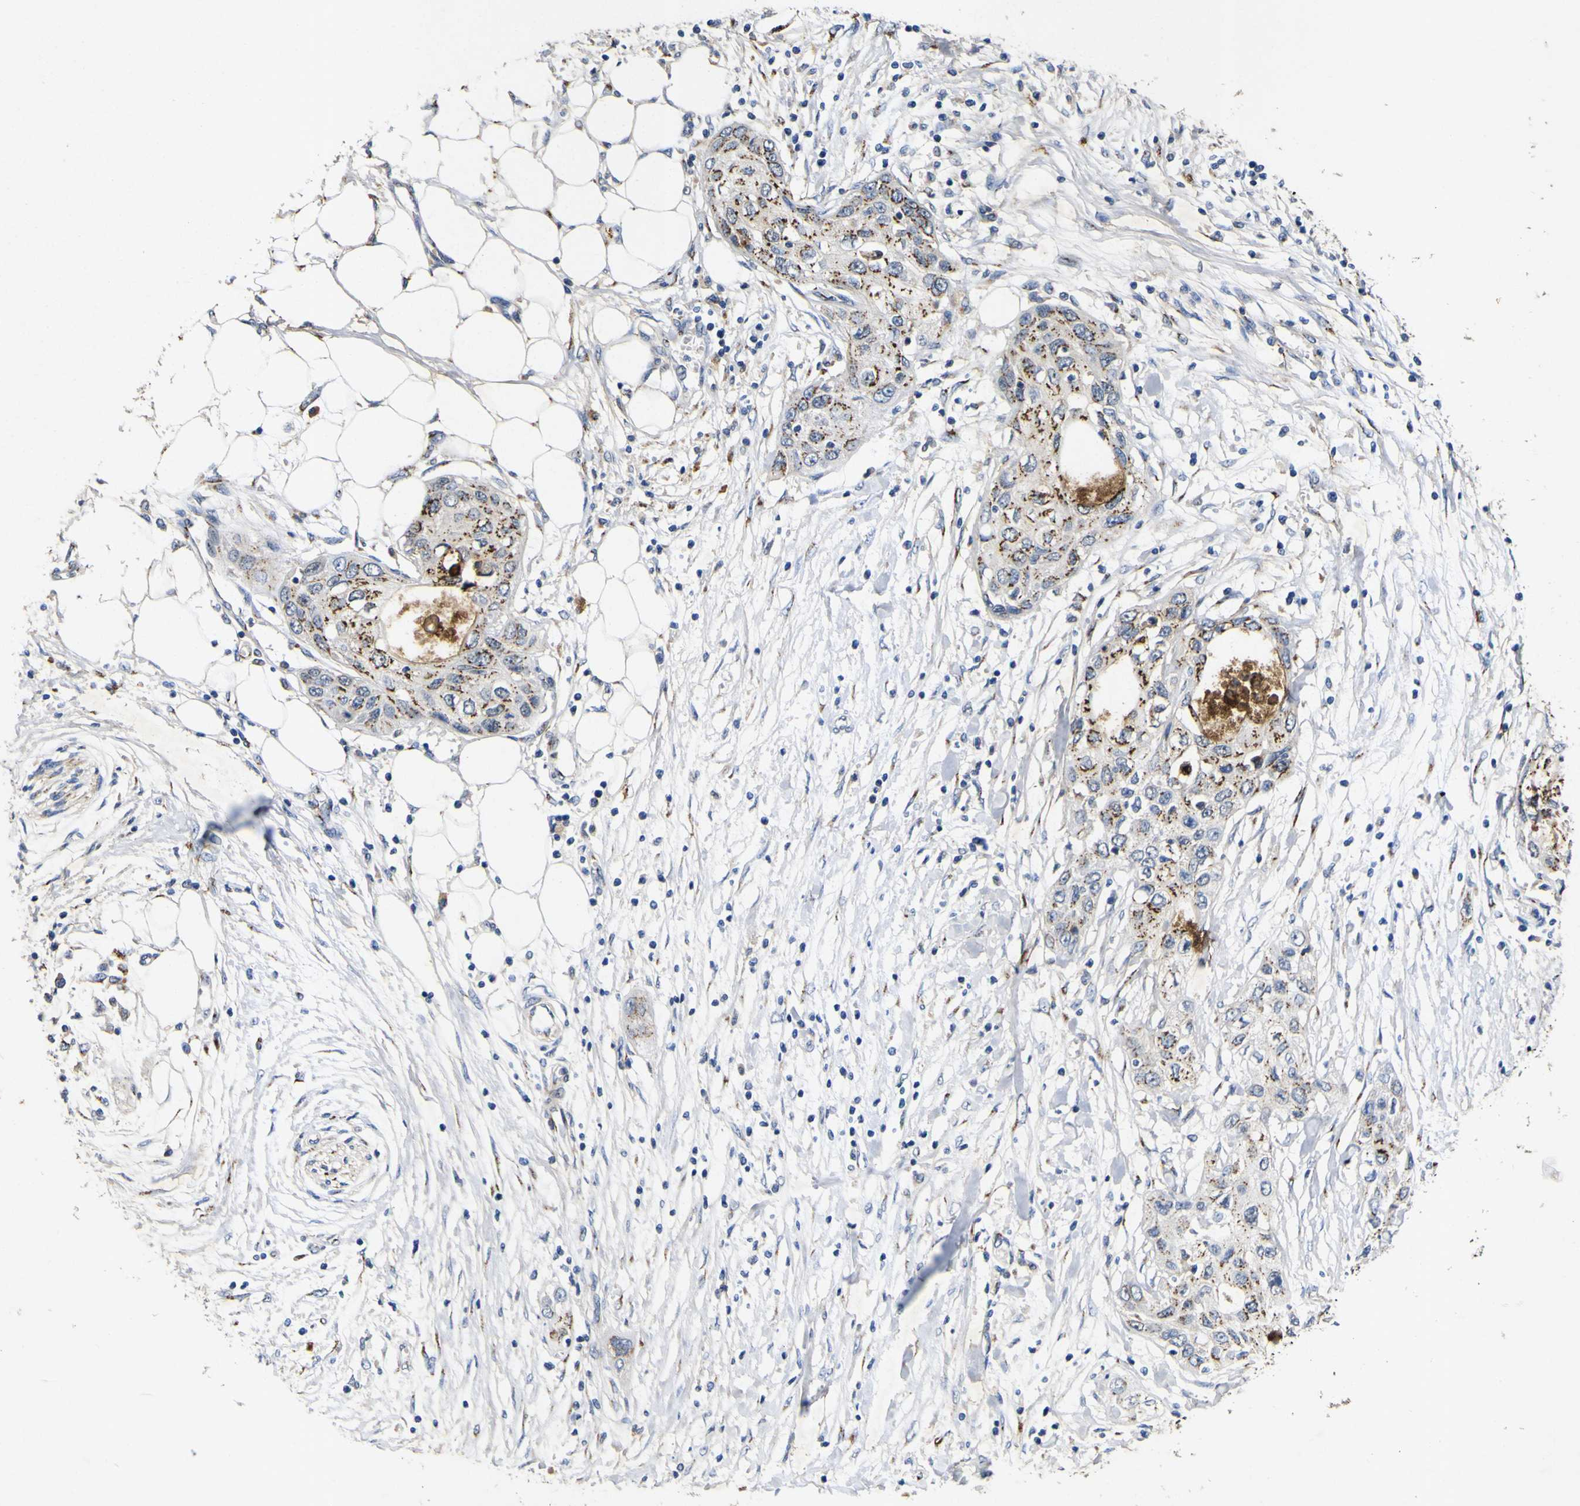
{"staining": {"intensity": "moderate", "quantity": ">75%", "location": "cytoplasmic/membranous"}, "tissue": "pancreatic cancer", "cell_type": "Tumor cells", "image_type": "cancer", "snomed": [{"axis": "morphology", "description": "Adenocarcinoma, NOS"}, {"axis": "topography", "description": "Pancreas"}], "caption": "This image demonstrates IHC staining of human adenocarcinoma (pancreatic), with medium moderate cytoplasmic/membranous staining in about >75% of tumor cells.", "gene": "COA1", "patient": {"sex": "female", "age": 70}}